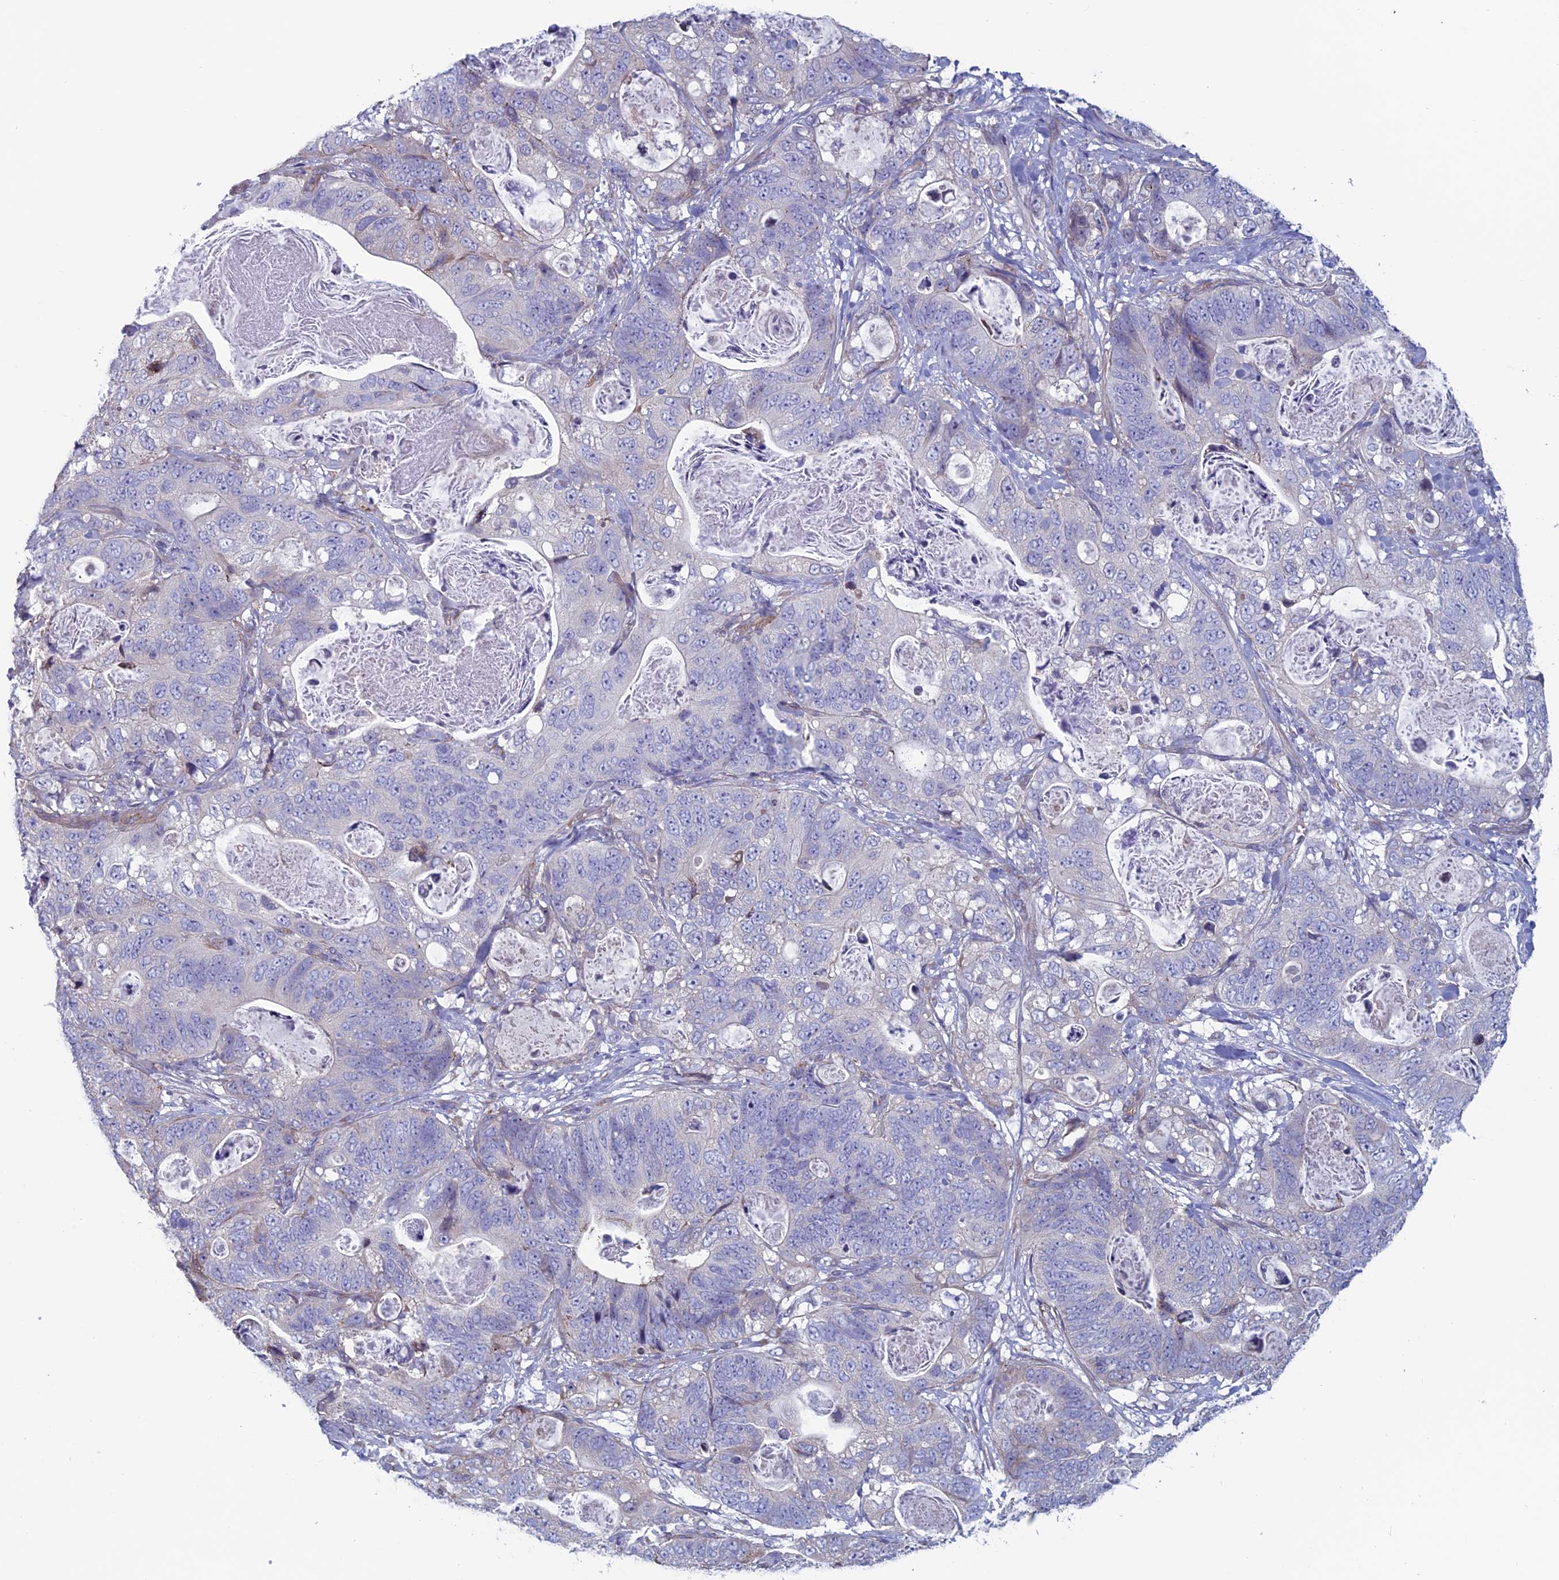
{"staining": {"intensity": "negative", "quantity": "none", "location": "none"}, "tissue": "stomach cancer", "cell_type": "Tumor cells", "image_type": "cancer", "snomed": [{"axis": "morphology", "description": "Normal tissue, NOS"}, {"axis": "morphology", "description": "Adenocarcinoma, NOS"}, {"axis": "topography", "description": "Stomach"}], "caption": "Human stomach cancer stained for a protein using immunohistochemistry shows no staining in tumor cells.", "gene": "BCL2L10", "patient": {"sex": "female", "age": 89}}